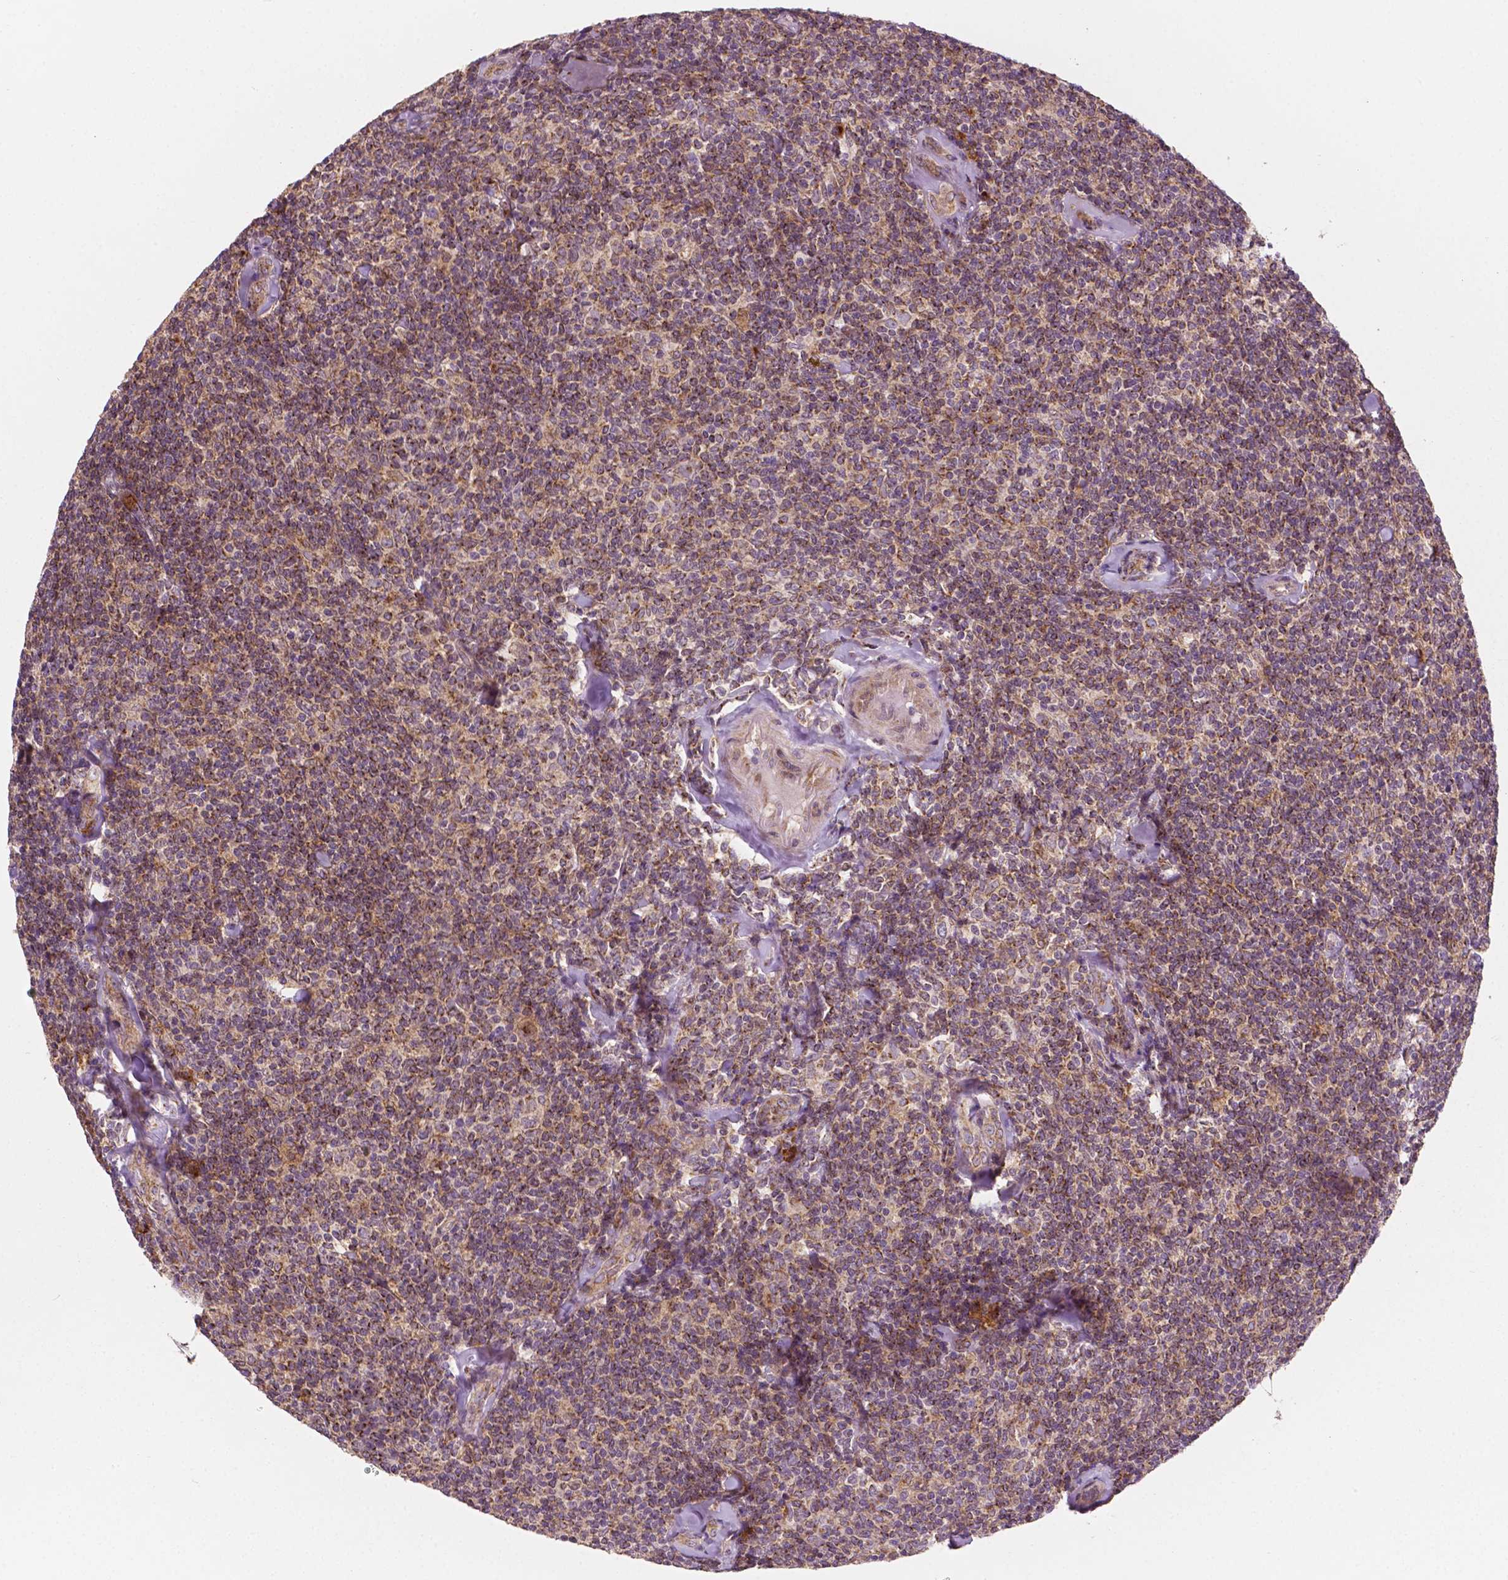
{"staining": {"intensity": "moderate", "quantity": ">75%", "location": "cytoplasmic/membranous"}, "tissue": "lymphoma", "cell_type": "Tumor cells", "image_type": "cancer", "snomed": [{"axis": "morphology", "description": "Malignant lymphoma, non-Hodgkin's type, Low grade"}, {"axis": "topography", "description": "Lymph node"}], "caption": "Lymphoma tissue reveals moderate cytoplasmic/membranous staining in about >75% of tumor cells, visualized by immunohistochemistry.", "gene": "EBAG9", "patient": {"sex": "female", "age": 56}}